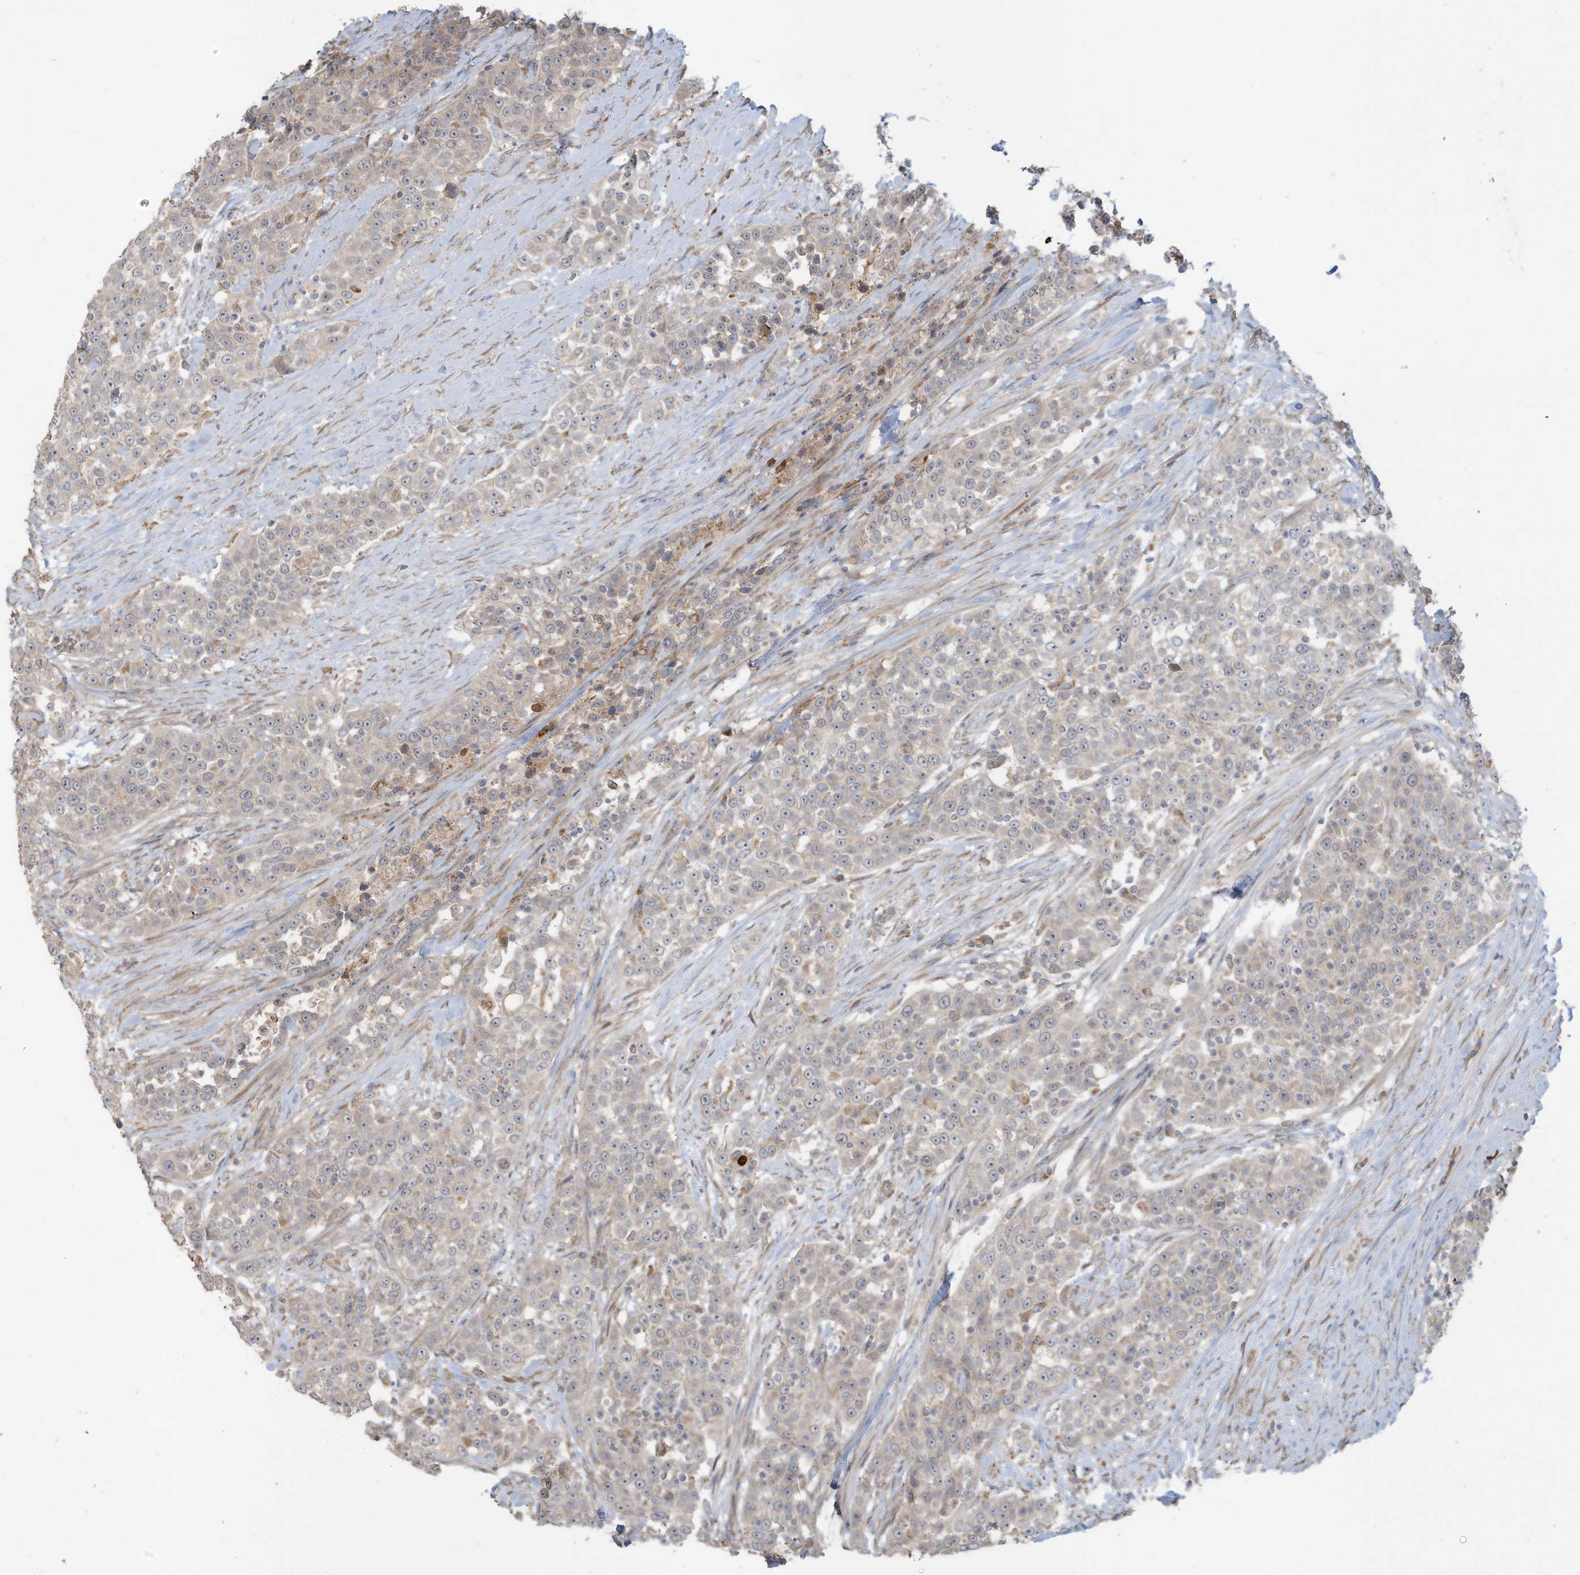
{"staining": {"intensity": "negative", "quantity": "none", "location": "none"}, "tissue": "urothelial cancer", "cell_type": "Tumor cells", "image_type": "cancer", "snomed": [{"axis": "morphology", "description": "Urothelial carcinoma, High grade"}, {"axis": "topography", "description": "Urinary bladder"}], "caption": "Urothelial carcinoma (high-grade) was stained to show a protein in brown. There is no significant staining in tumor cells.", "gene": "MAGIX", "patient": {"sex": "female", "age": 80}}